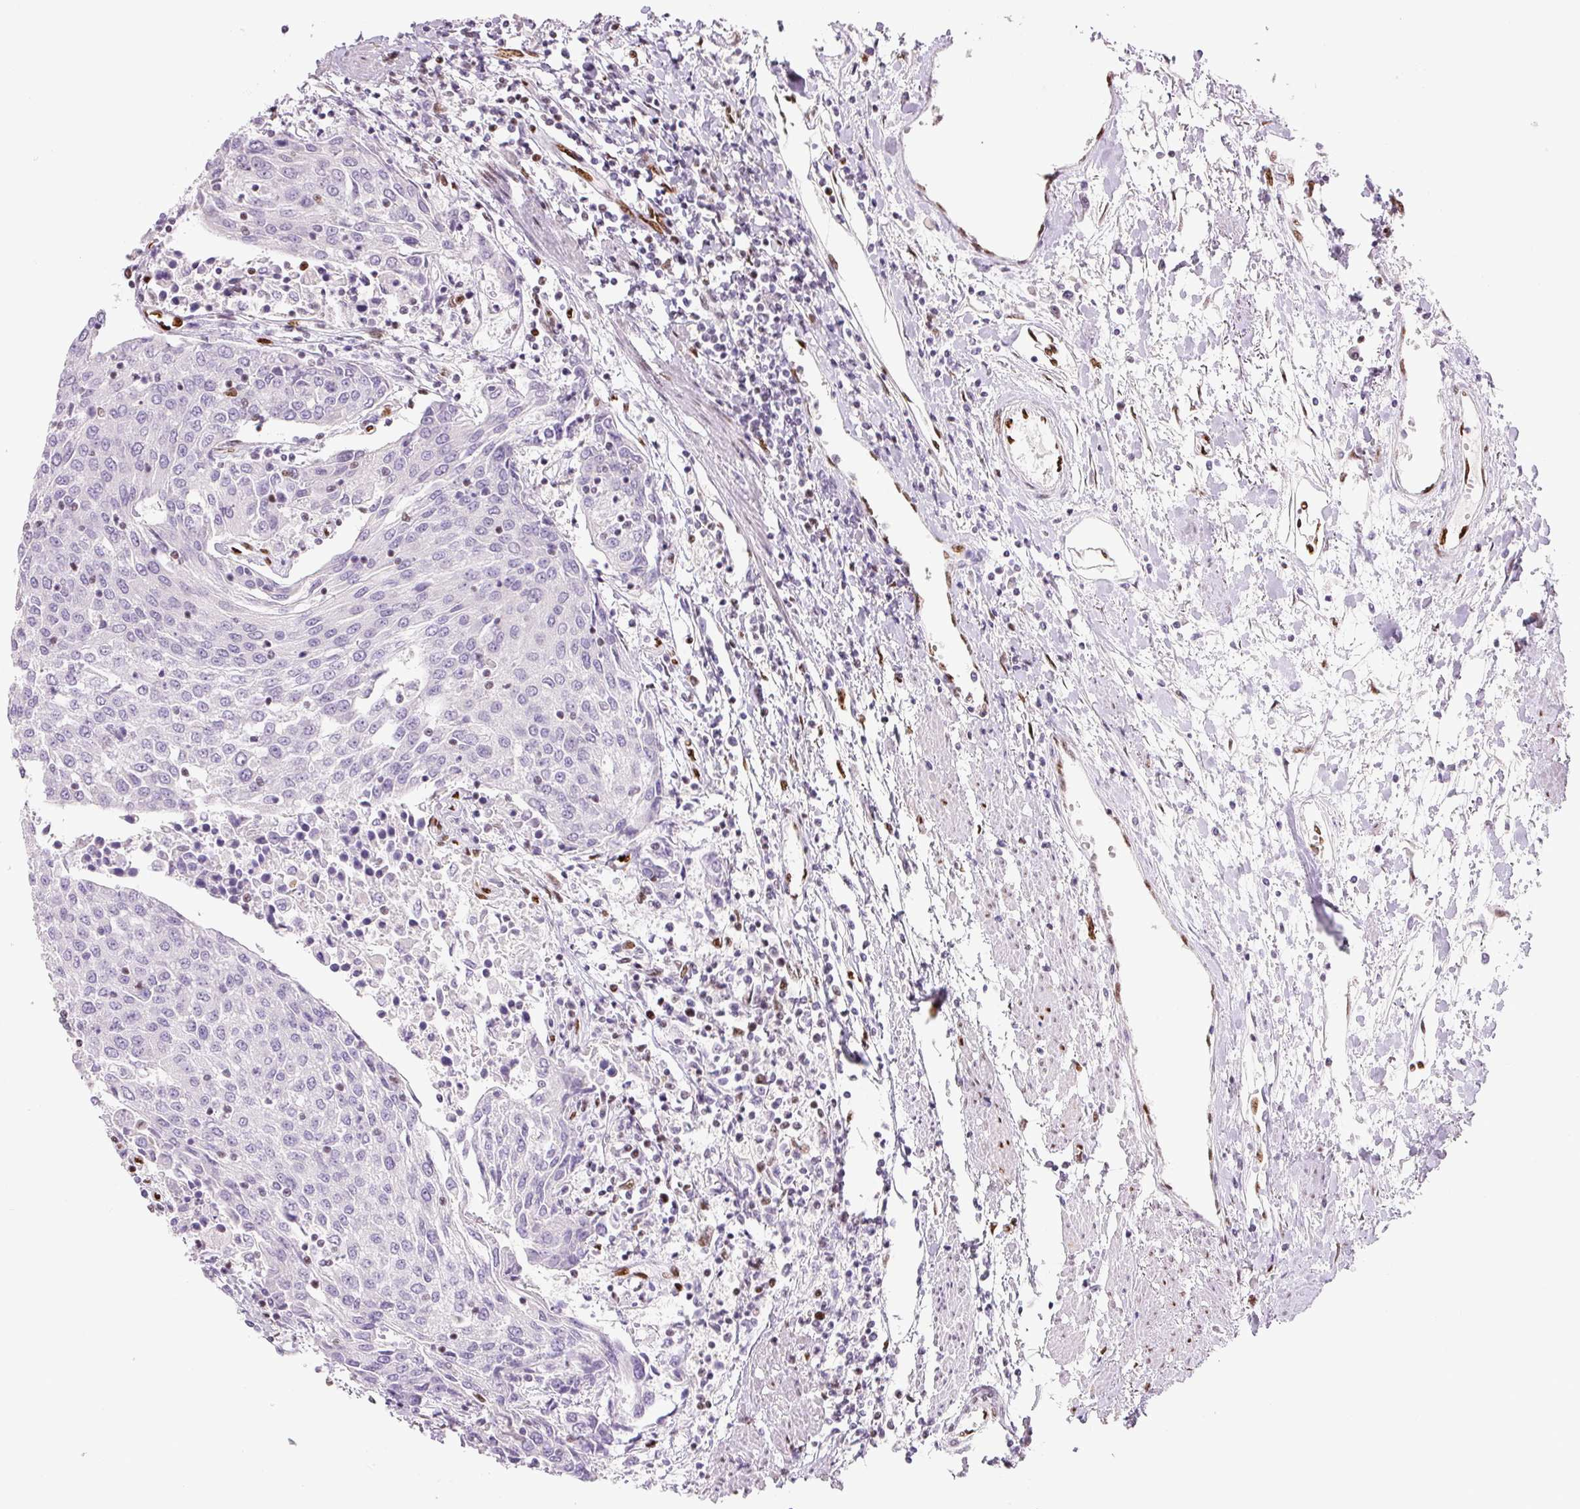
{"staining": {"intensity": "negative", "quantity": "none", "location": "none"}, "tissue": "urothelial cancer", "cell_type": "Tumor cells", "image_type": "cancer", "snomed": [{"axis": "morphology", "description": "Urothelial carcinoma, High grade"}, {"axis": "topography", "description": "Urinary bladder"}], "caption": "An IHC histopathology image of urothelial cancer is shown. There is no staining in tumor cells of urothelial cancer.", "gene": "ZEB1", "patient": {"sex": "female", "age": 85}}